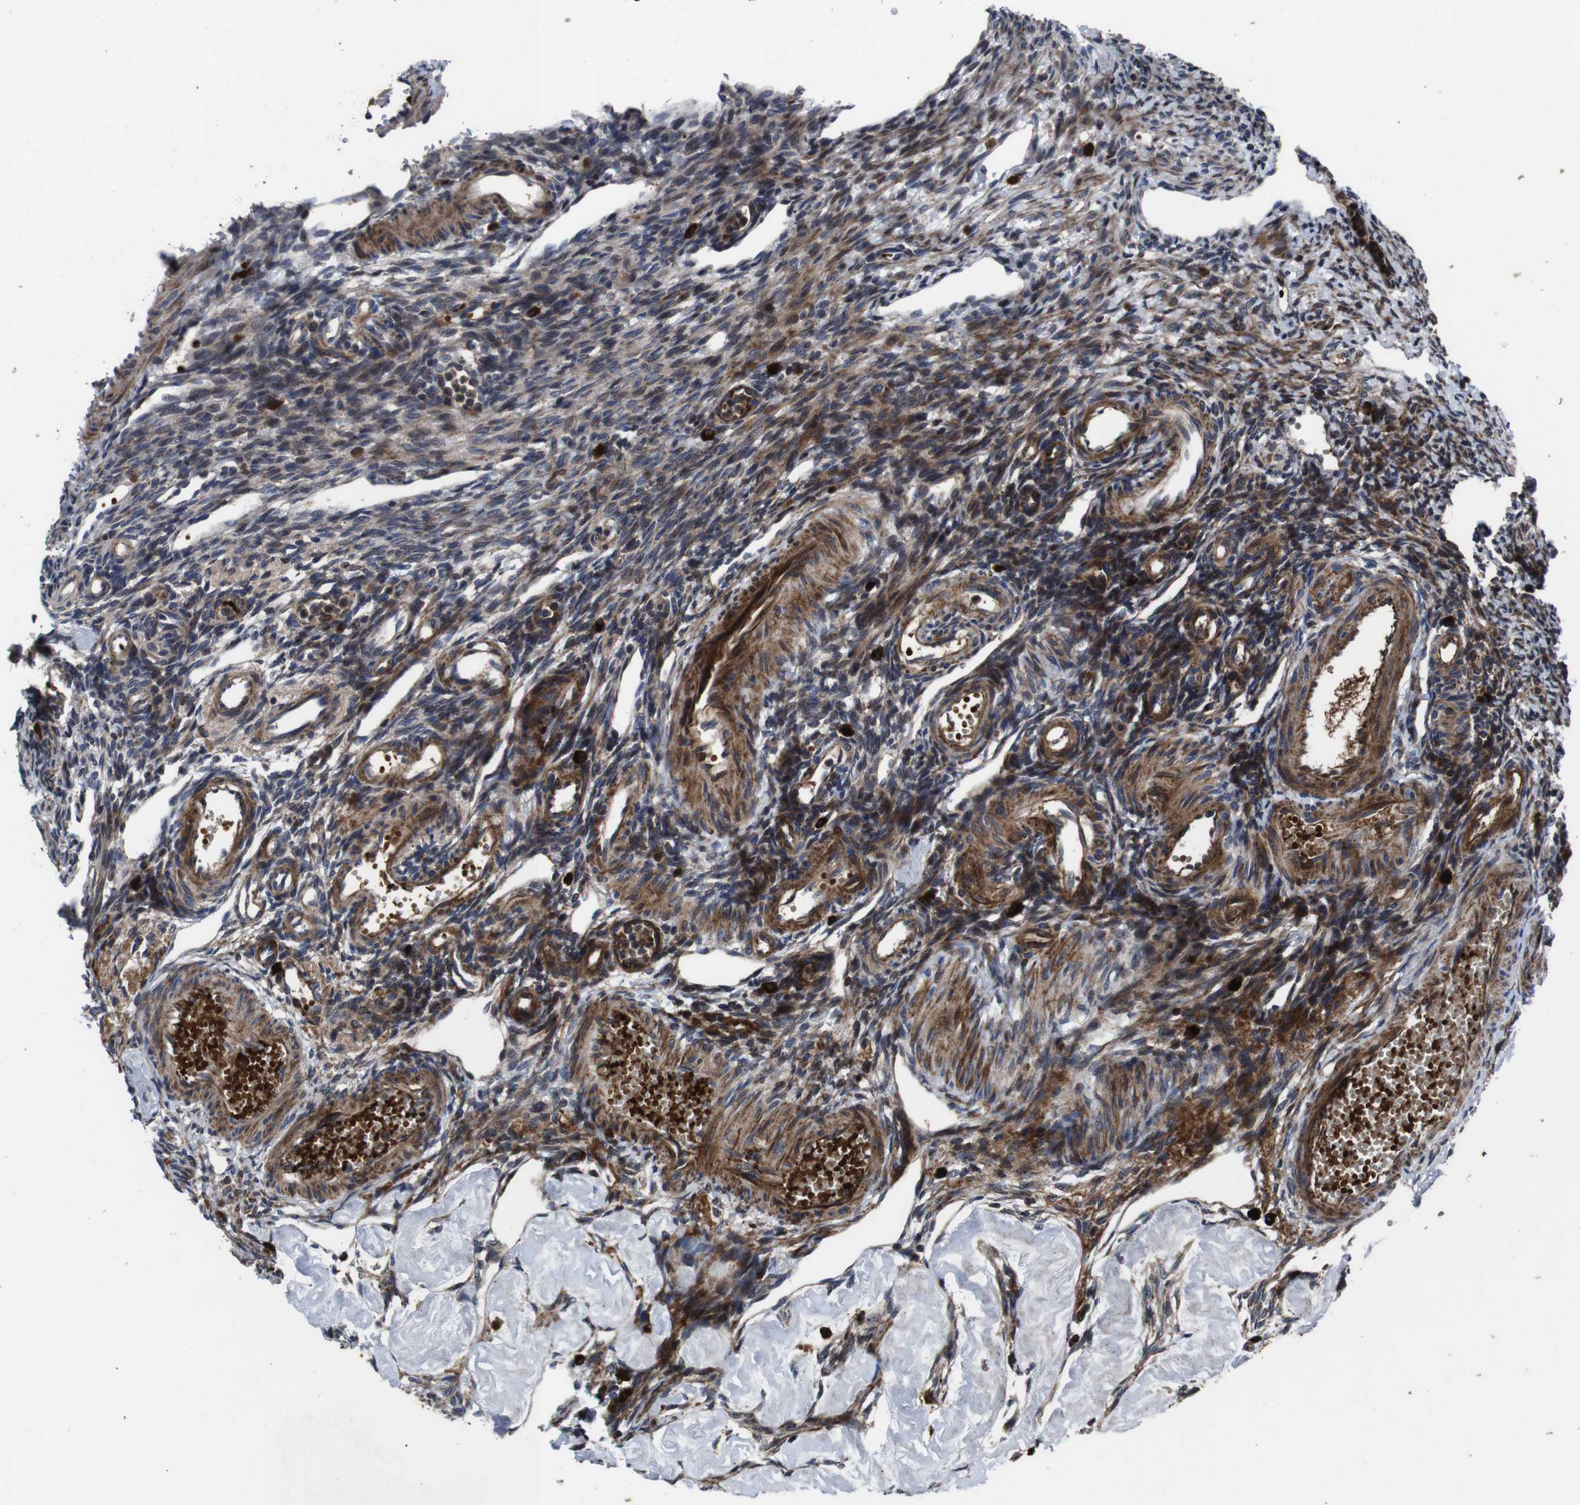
{"staining": {"intensity": "moderate", "quantity": ">75%", "location": "cytoplasmic/membranous"}, "tissue": "ovary", "cell_type": "Ovarian stroma cells", "image_type": "normal", "snomed": [{"axis": "morphology", "description": "Normal tissue, NOS"}, {"axis": "topography", "description": "Ovary"}], "caption": "Immunohistochemical staining of unremarkable ovary exhibits moderate cytoplasmic/membranous protein staining in approximately >75% of ovarian stroma cells. (DAB (3,3'-diaminobenzidine) = brown stain, brightfield microscopy at high magnification).", "gene": "SMYD3", "patient": {"sex": "female", "age": 33}}